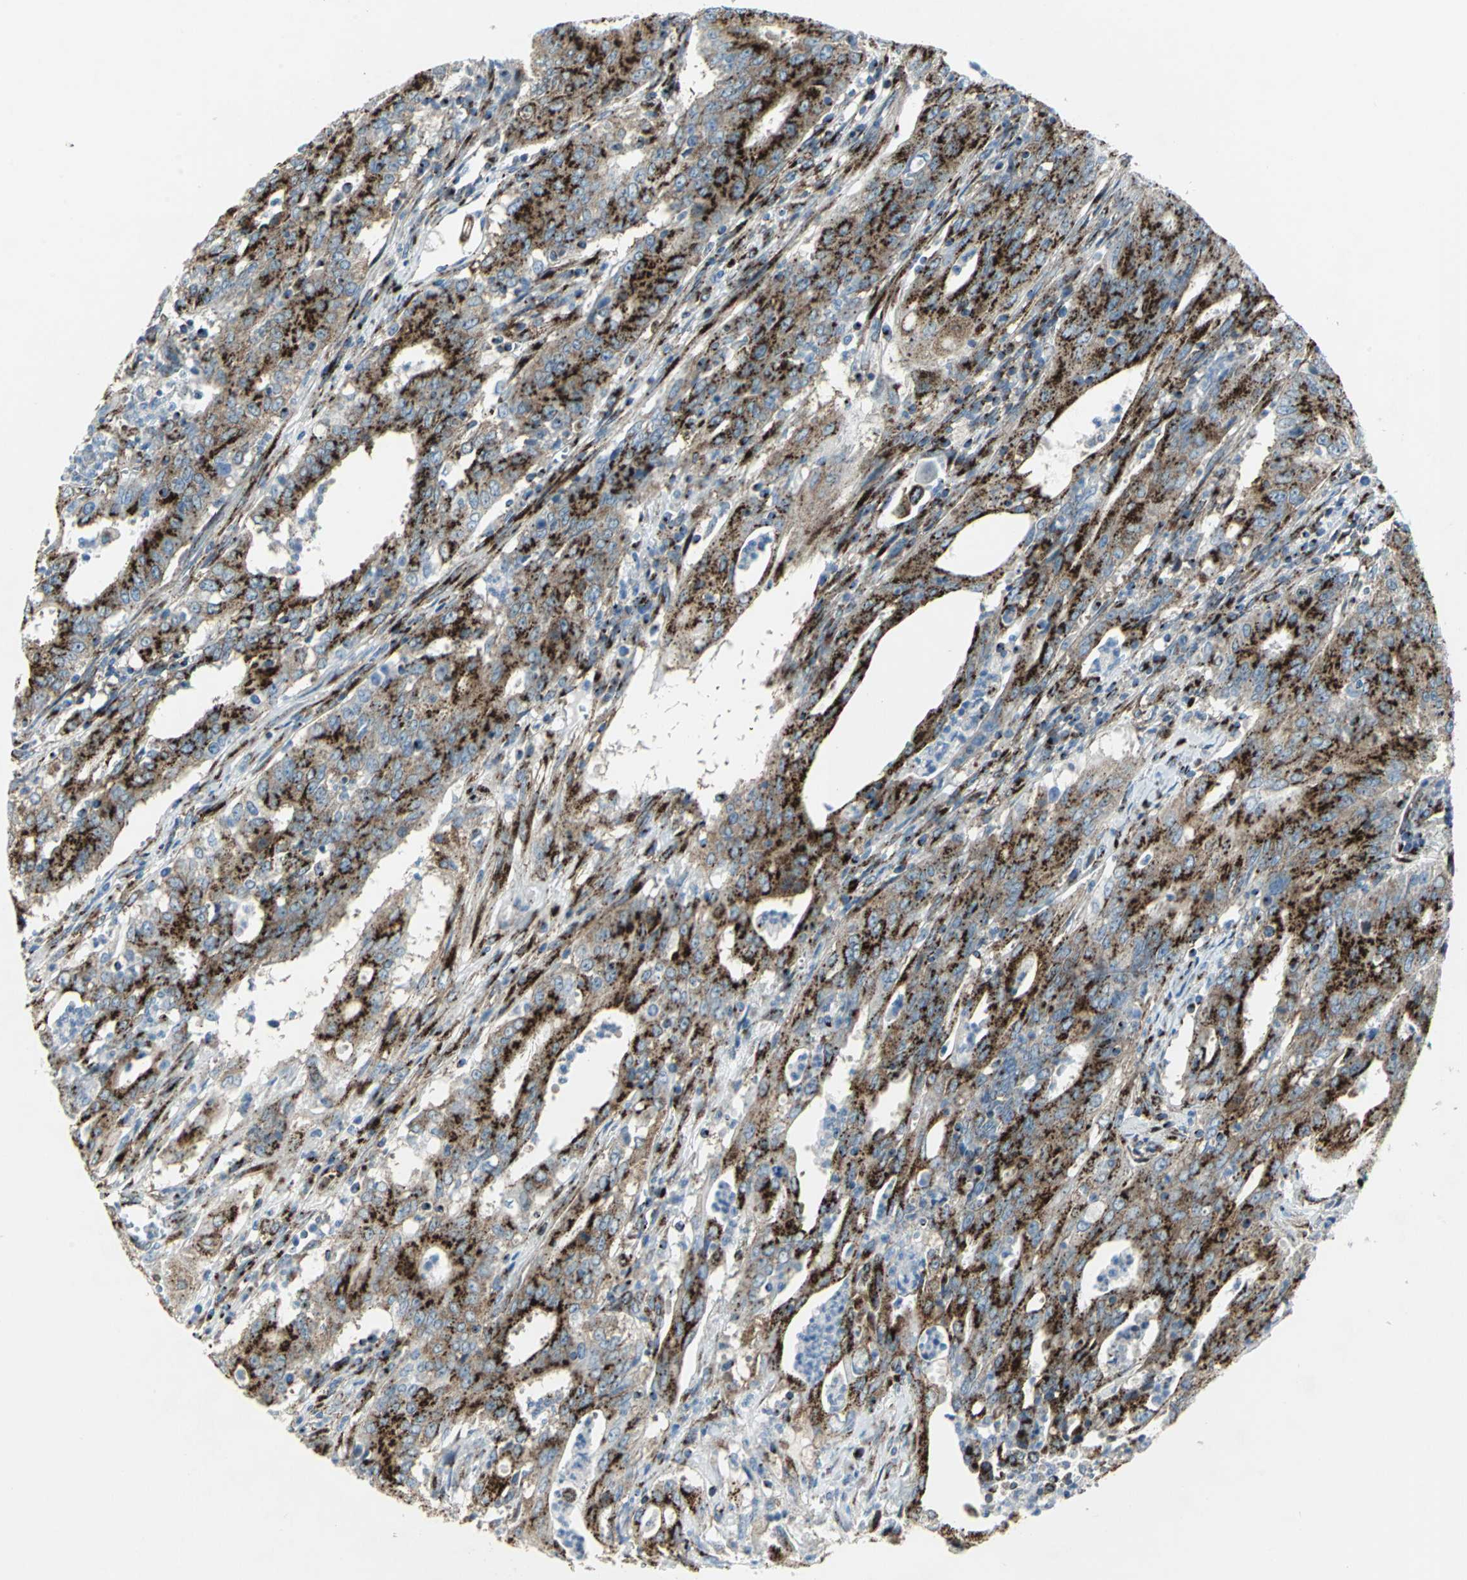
{"staining": {"intensity": "strong", "quantity": ">75%", "location": "cytoplasmic/membranous"}, "tissue": "cervical cancer", "cell_type": "Tumor cells", "image_type": "cancer", "snomed": [{"axis": "morphology", "description": "Adenocarcinoma, NOS"}, {"axis": "topography", "description": "Cervix"}], "caption": "Protein analysis of cervical cancer tissue displays strong cytoplasmic/membranous staining in about >75% of tumor cells. The protein of interest is shown in brown color, while the nuclei are stained blue.", "gene": "GPR3", "patient": {"sex": "female", "age": 44}}